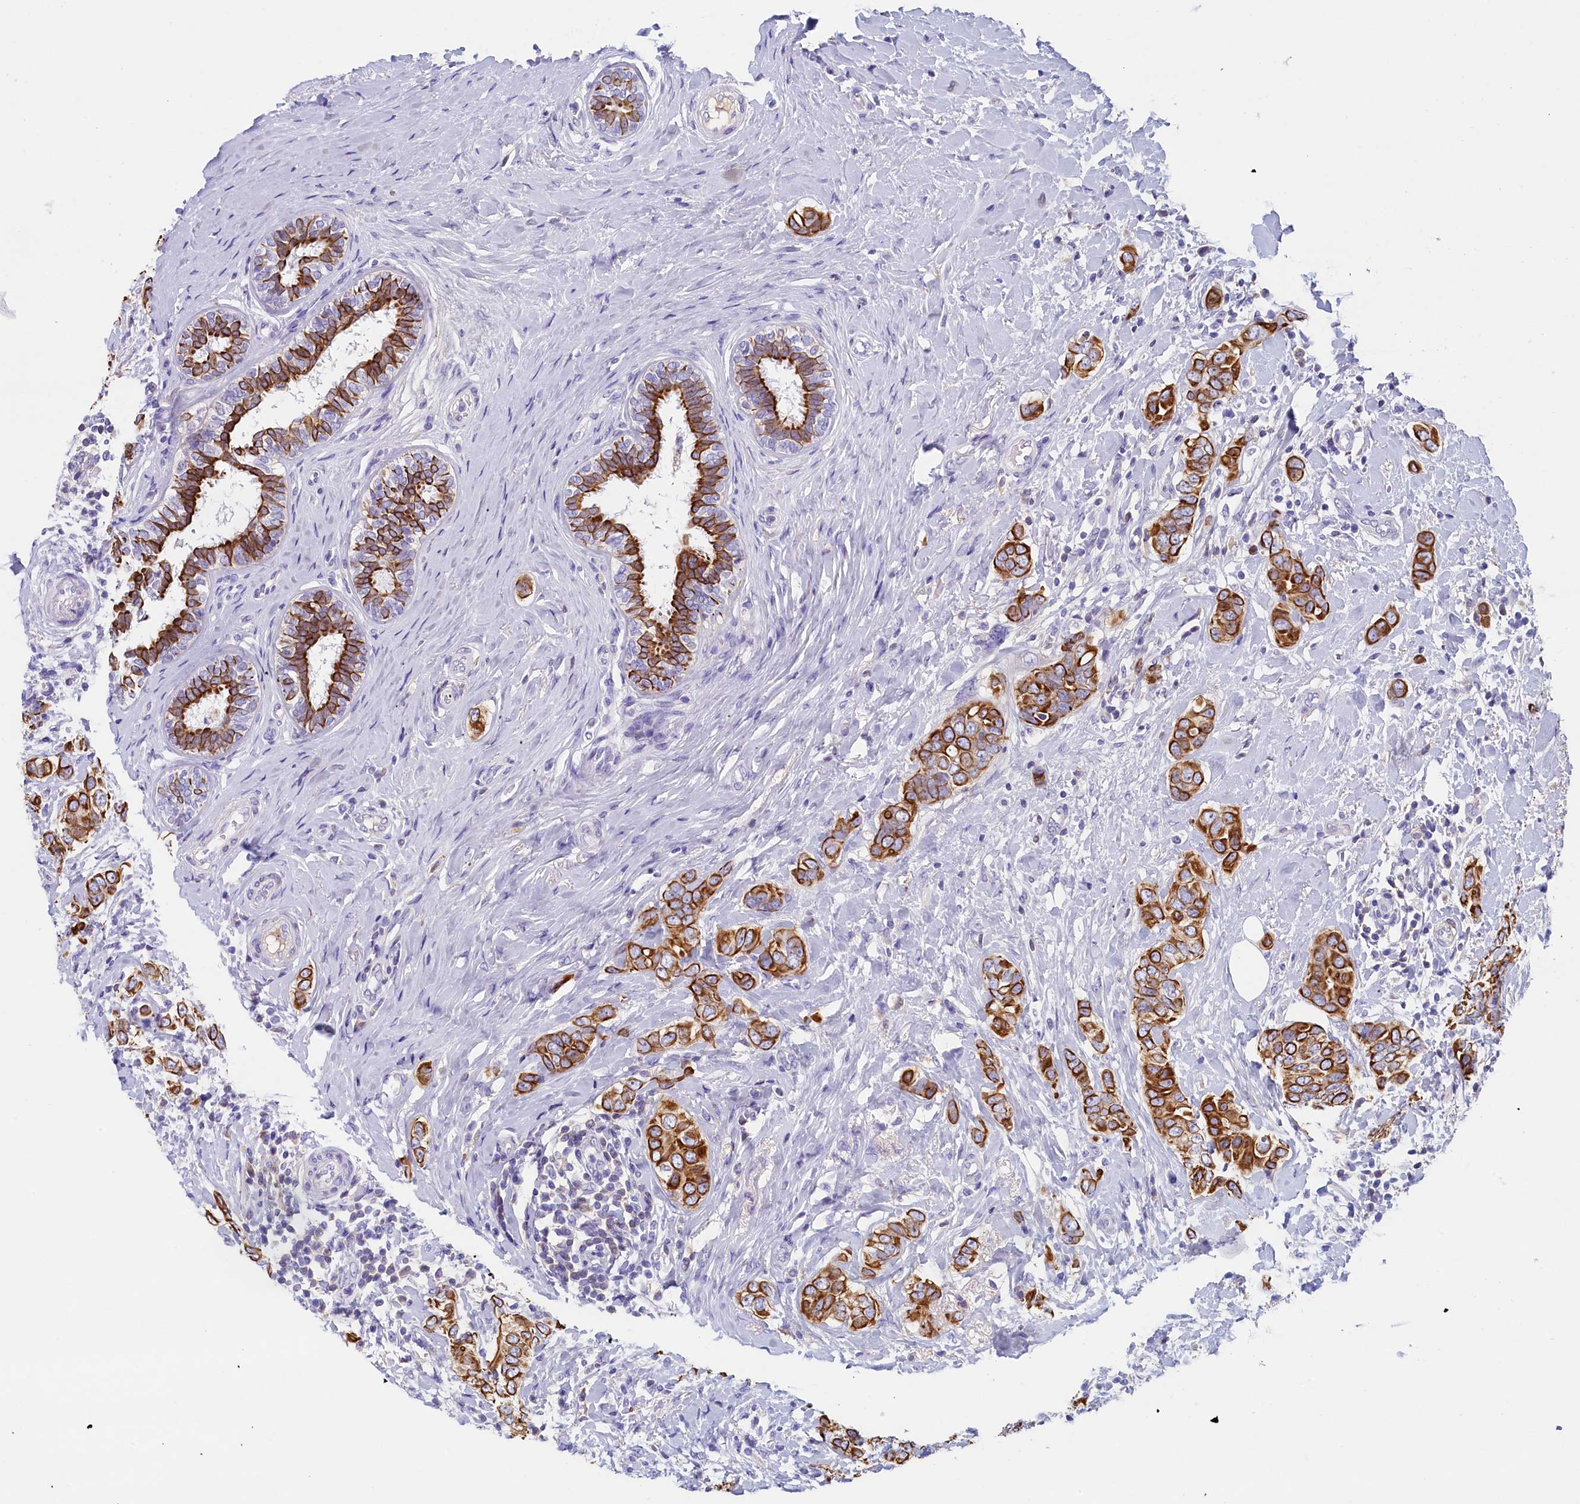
{"staining": {"intensity": "strong", "quantity": ">75%", "location": "cytoplasmic/membranous"}, "tissue": "breast cancer", "cell_type": "Tumor cells", "image_type": "cancer", "snomed": [{"axis": "morphology", "description": "Lobular carcinoma"}, {"axis": "topography", "description": "Breast"}], "caption": "Immunohistochemistry of human lobular carcinoma (breast) displays high levels of strong cytoplasmic/membranous positivity in approximately >75% of tumor cells.", "gene": "GUCA1C", "patient": {"sex": "female", "age": 51}}